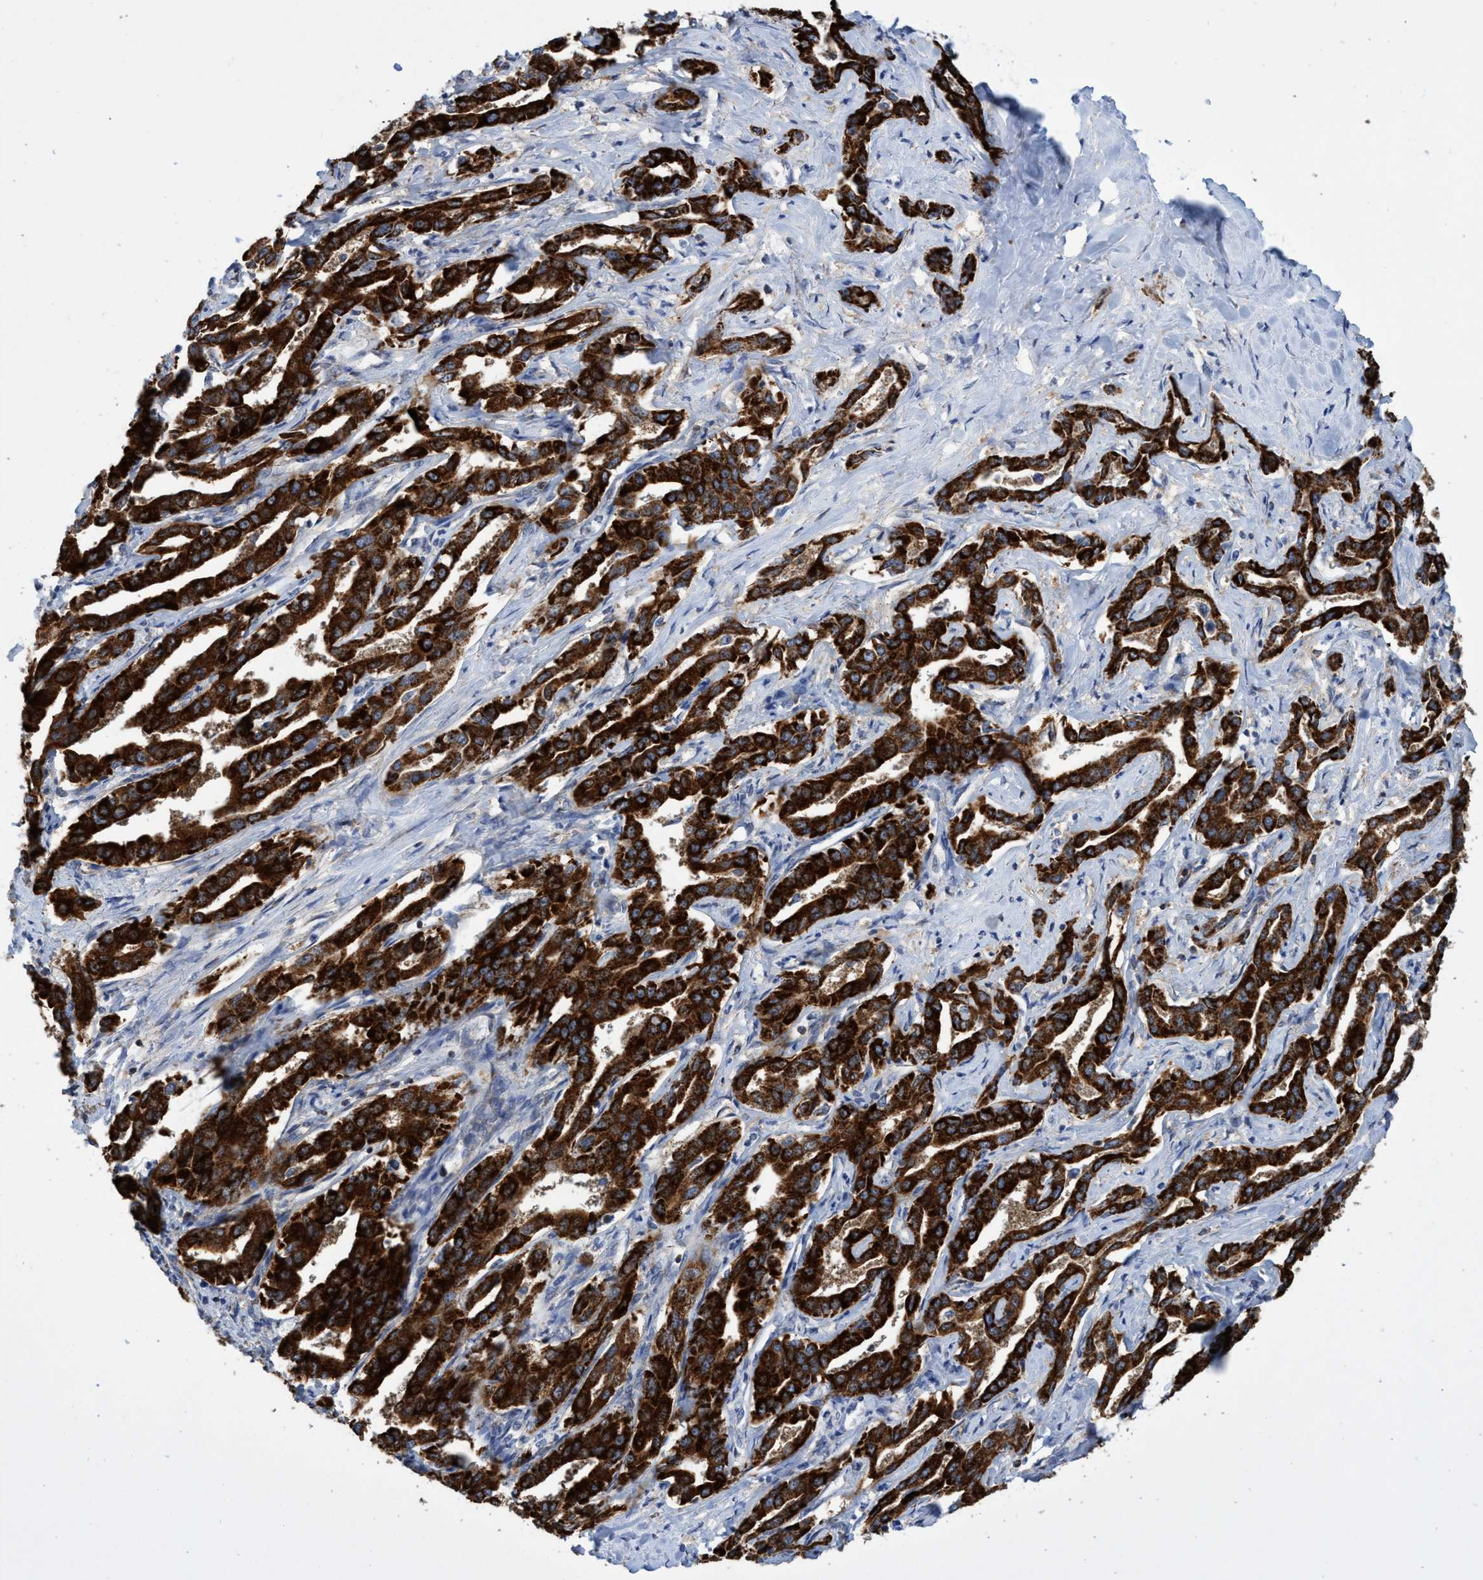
{"staining": {"intensity": "strong", "quantity": ">75%", "location": "cytoplasmic/membranous"}, "tissue": "liver cancer", "cell_type": "Tumor cells", "image_type": "cancer", "snomed": [{"axis": "morphology", "description": "Cholangiocarcinoma"}, {"axis": "topography", "description": "Liver"}], "caption": "Strong cytoplasmic/membranous positivity for a protein is identified in about >75% of tumor cells of liver cancer (cholangiocarcinoma) using immunohistochemistry (IHC).", "gene": "CRYZ", "patient": {"sex": "male", "age": 59}}